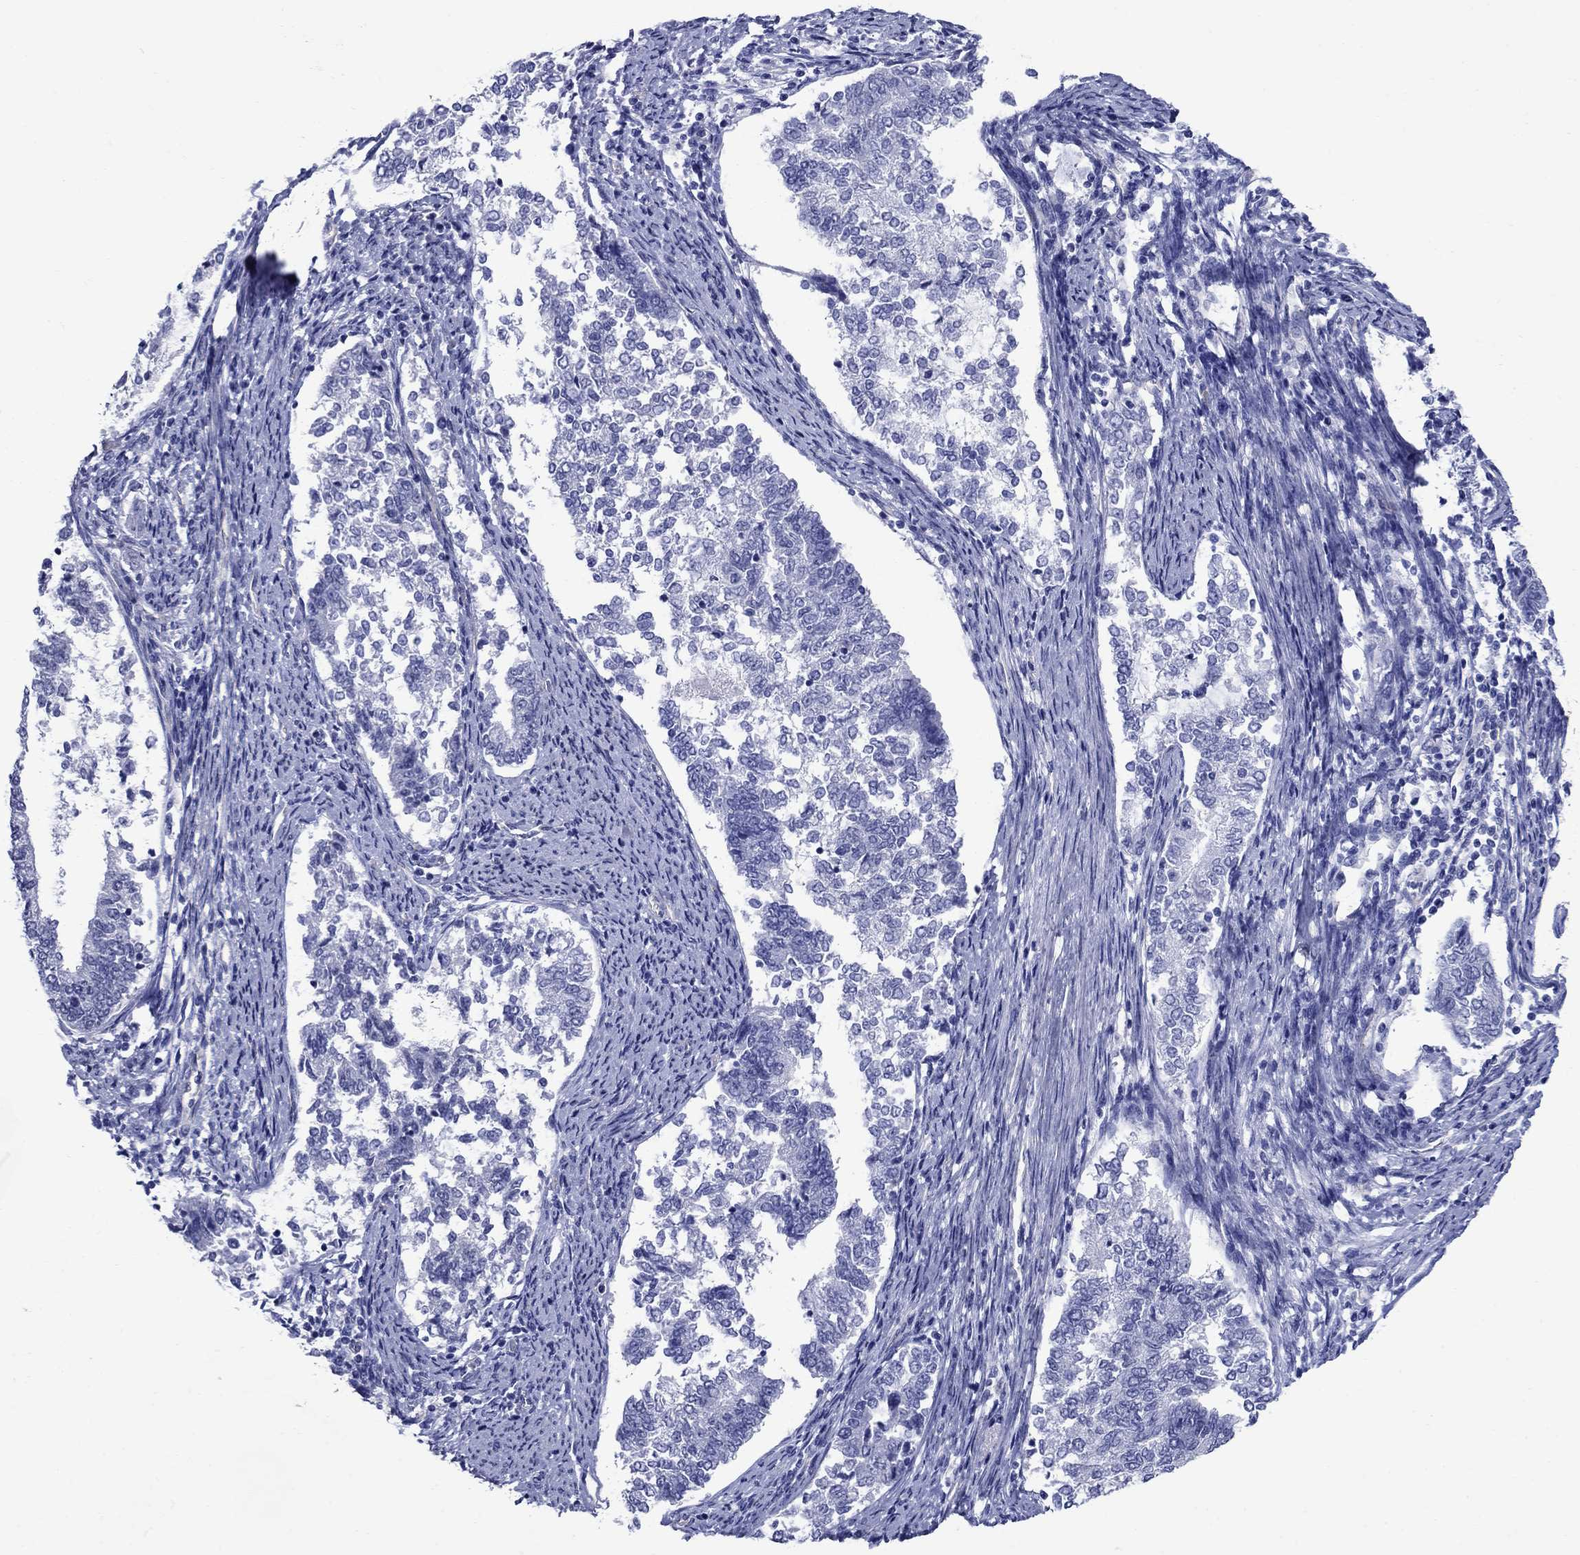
{"staining": {"intensity": "negative", "quantity": "none", "location": "none"}, "tissue": "endometrial cancer", "cell_type": "Tumor cells", "image_type": "cancer", "snomed": [{"axis": "morphology", "description": "Adenocarcinoma, NOS"}, {"axis": "topography", "description": "Endometrium"}], "caption": "This is an IHC micrograph of human endometrial cancer (adenocarcinoma). There is no staining in tumor cells.", "gene": "SMCP", "patient": {"sex": "female", "age": 65}}